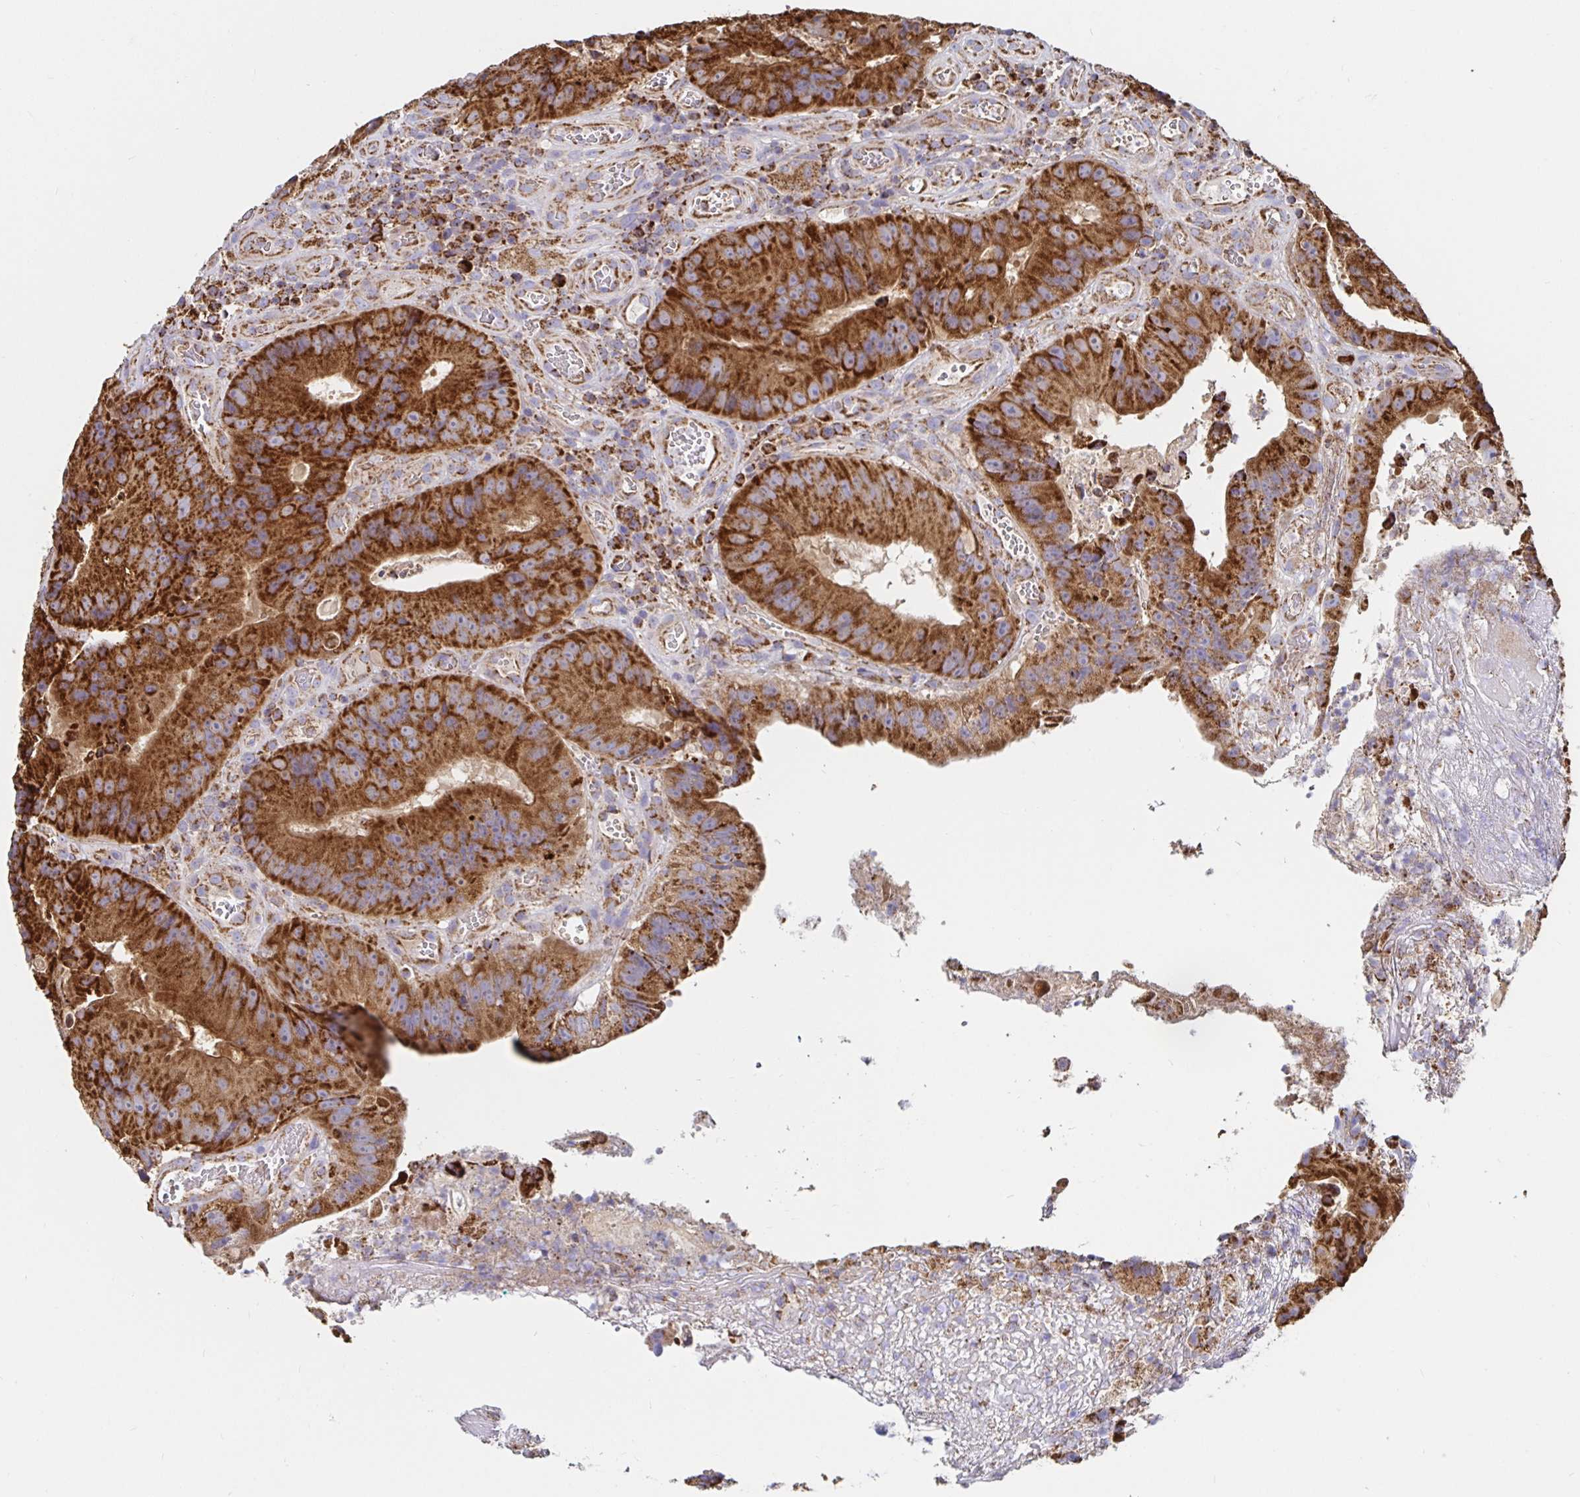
{"staining": {"intensity": "strong", "quantity": ">75%", "location": "cytoplasmic/membranous"}, "tissue": "colorectal cancer", "cell_type": "Tumor cells", "image_type": "cancer", "snomed": [{"axis": "morphology", "description": "Adenocarcinoma, NOS"}, {"axis": "topography", "description": "Colon"}], "caption": "IHC micrograph of neoplastic tissue: human adenocarcinoma (colorectal) stained using IHC exhibits high levels of strong protein expression localized specifically in the cytoplasmic/membranous of tumor cells, appearing as a cytoplasmic/membranous brown color.", "gene": "PRDX3", "patient": {"sex": "female", "age": 86}}